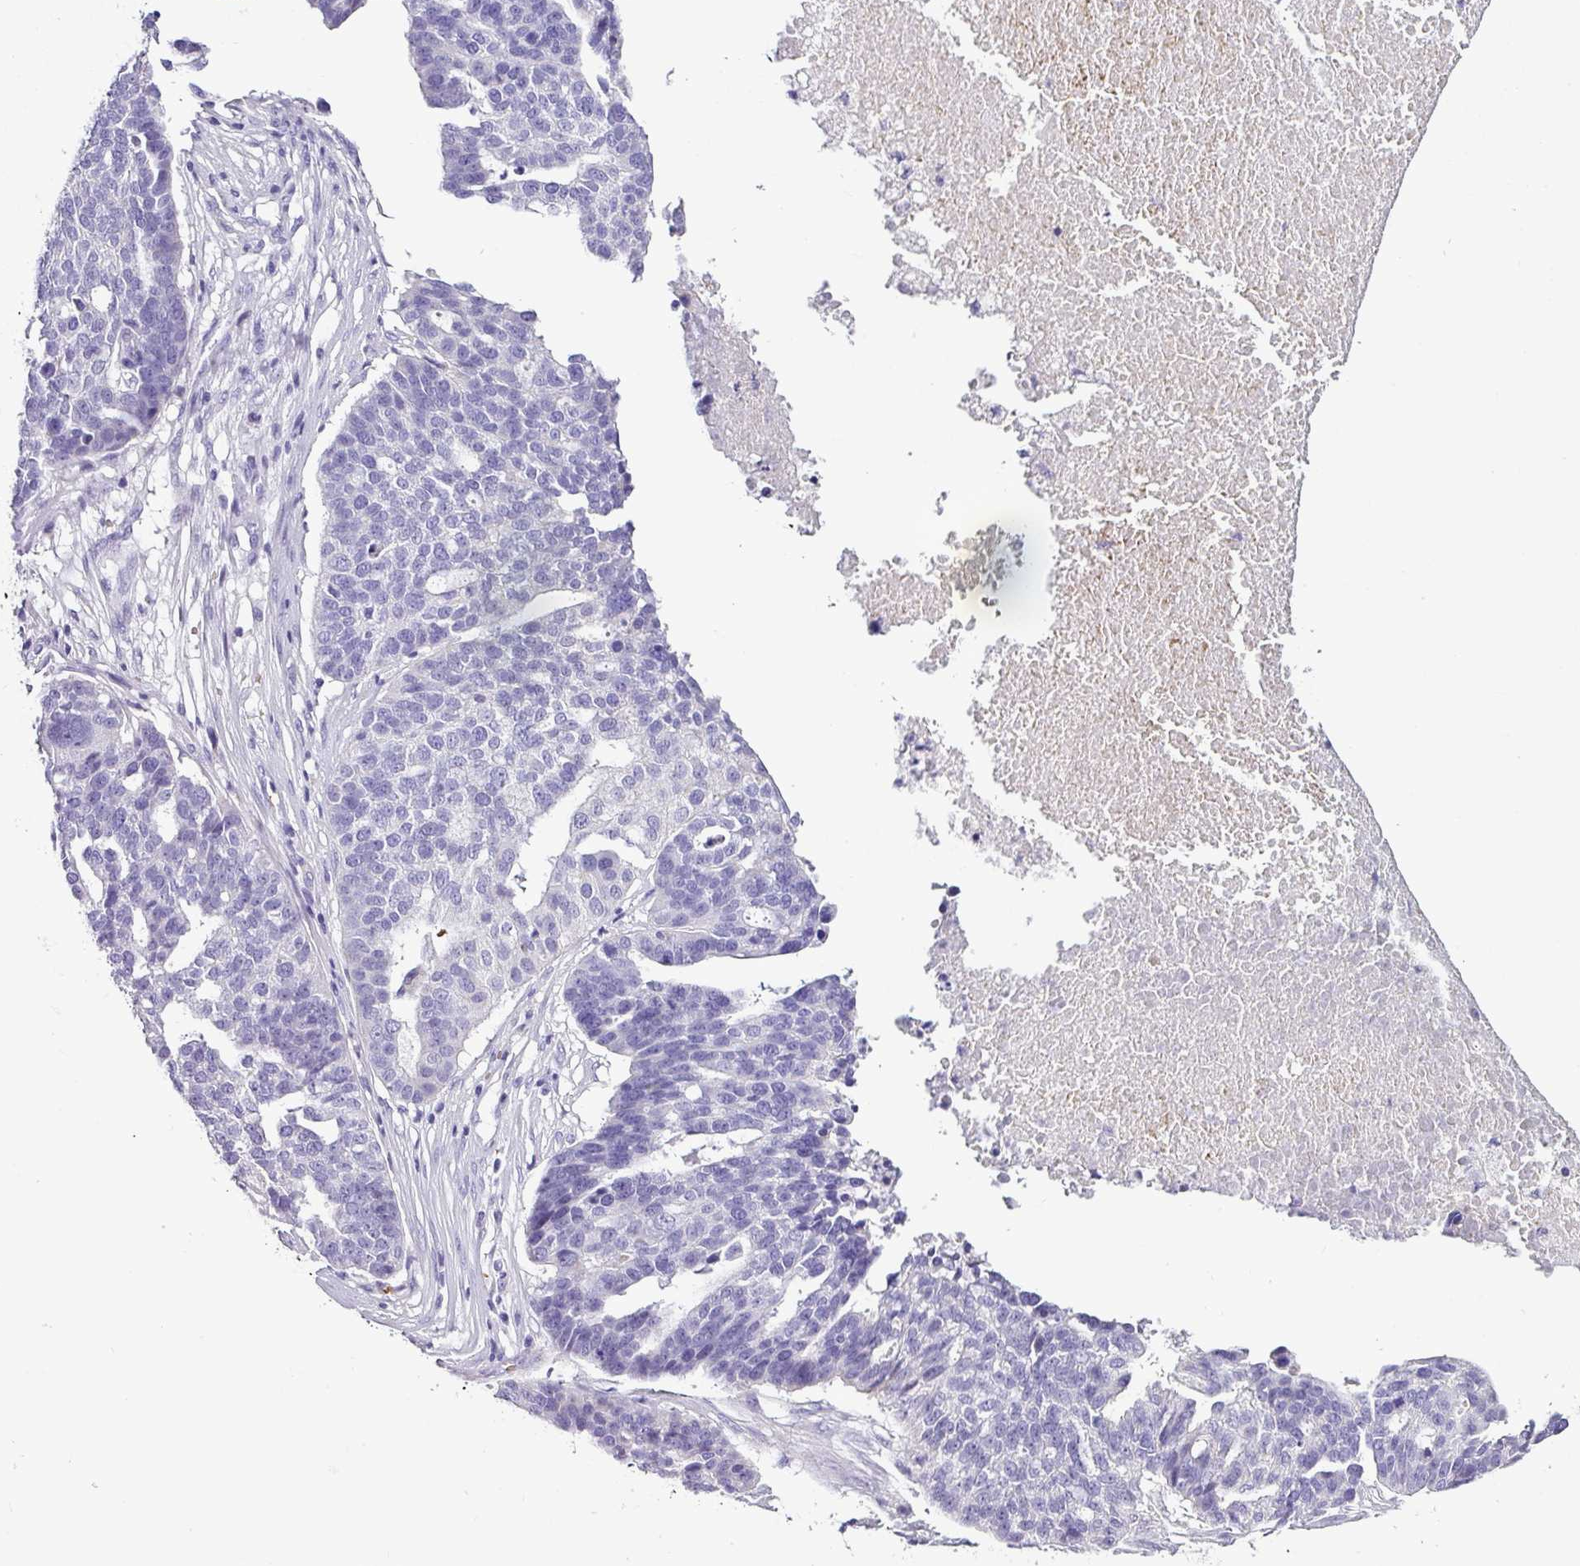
{"staining": {"intensity": "negative", "quantity": "none", "location": "none"}, "tissue": "ovarian cancer", "cell_type": "Tumor cells", "image_type": "cancer", "snomed": [{"axis": "morphology", "description": "Cystadenocarcinoma, serous, NOS"}, {"axis": "topography", "description": "Ovary"}], "caption": "Human ovarian serous cystadenocarcinoma stained for a protein using IHC demonstrates no staining in tumor cells.", "gene": "NAPSA", "patient": {"sex": "female", "age": 59}}